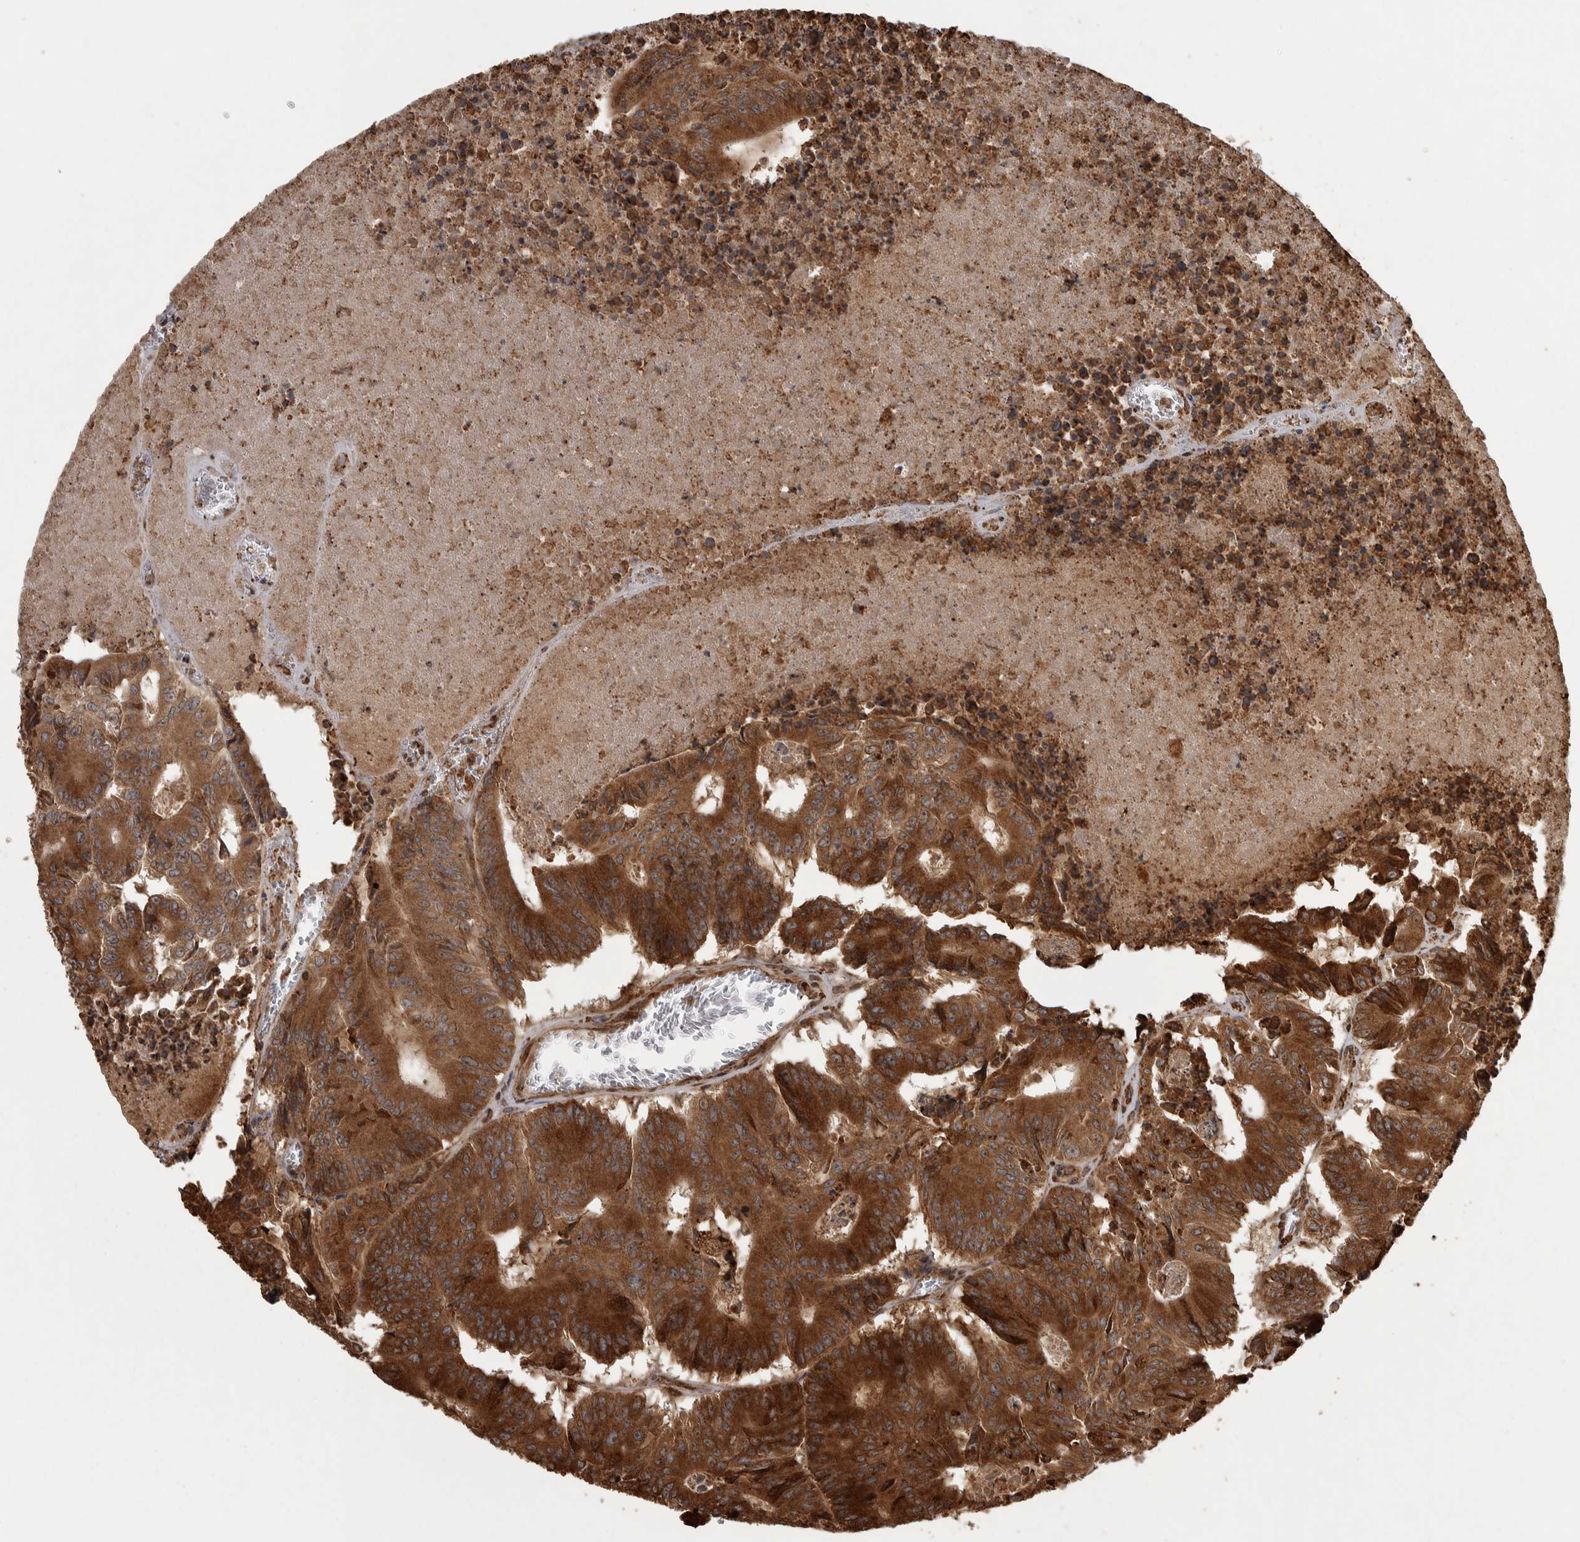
{"staining": {"intensity": "strong", "quantity": ">75%", "location": "cytoplasmic/membranous"}, "tissue": "colorectal cancer", "cell_type": "Tumor cells", "image_type": "cancer", "snomed": [{"axis": "morphology", "description": "Adenocarcinoma, NOS"}, {"axis": "topography", "description": "Colon"}], "caption": "Protein expression analysis of adenocarcinoma (colorectal) displays strong cytoplasmic/membranous expression in approximately >75% of tumor cells. The protein is shown in brown color, while the nuclei are stained blue.", "gene": "AGBL3", "patient": {"sex": "male", "age": 87}}